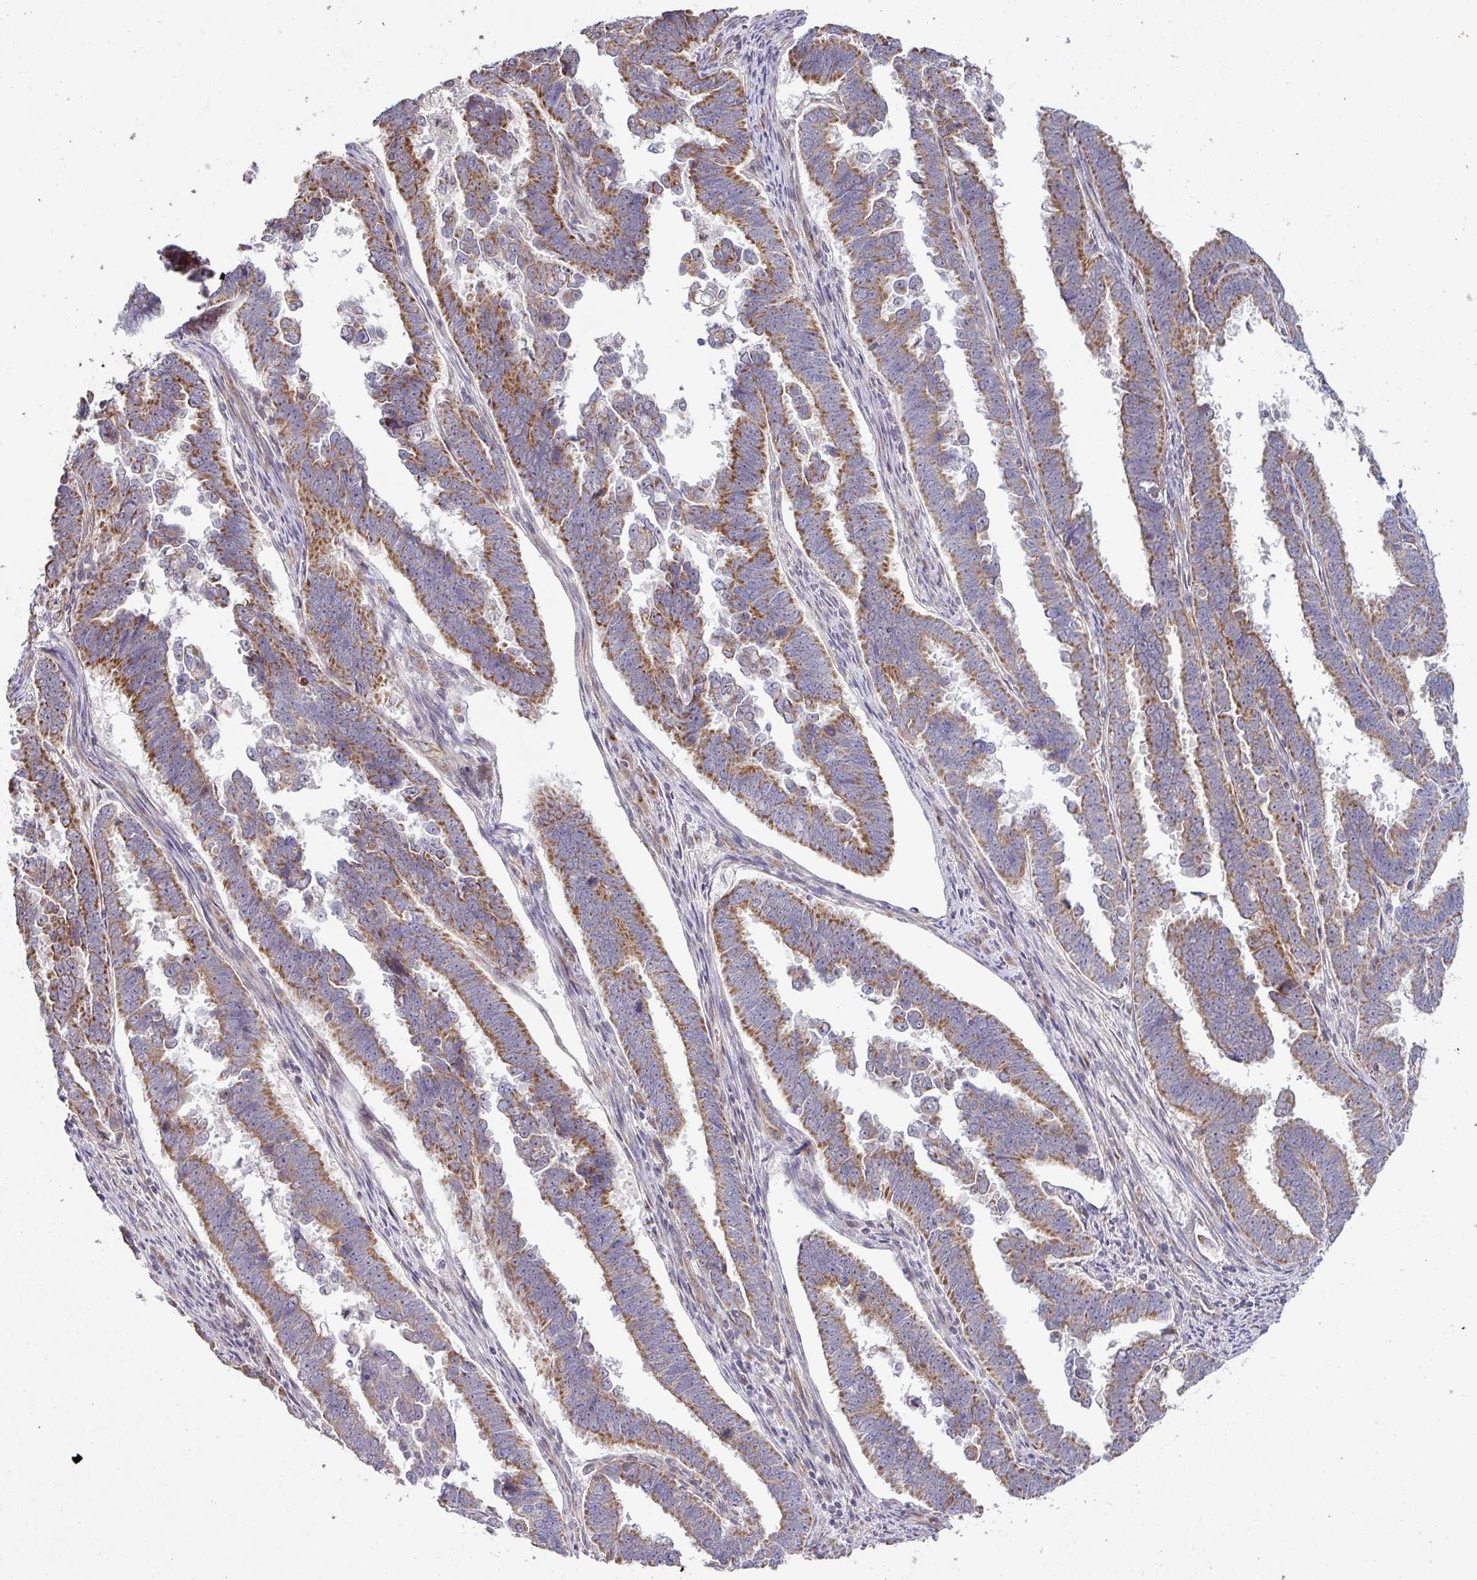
{"staining": {"intensity": "moderate", "quantity": ">75%", "location": "cytoplasmic/membranous"}, "tissue": "endometrial cancer", "cell_type": "Tumor cells", "image_type": "cancer", "snomed": [{"axis": "morphology", "description": "Adenocarcinoma, NOS"}, {"axis": "topography", "description": "Endometrium"}], "caption": "A brown stain highlights moderate cytoplasmic/membranous positivity of a protein in human endometrial cancer tumor cells. The staining was performed using DAB, with brown indicating positive protein expression. Nuclei are stained blue with hematoxylin.", "gene": "TIMMDC1", "patient": {"sex": "female", "age": 75}}